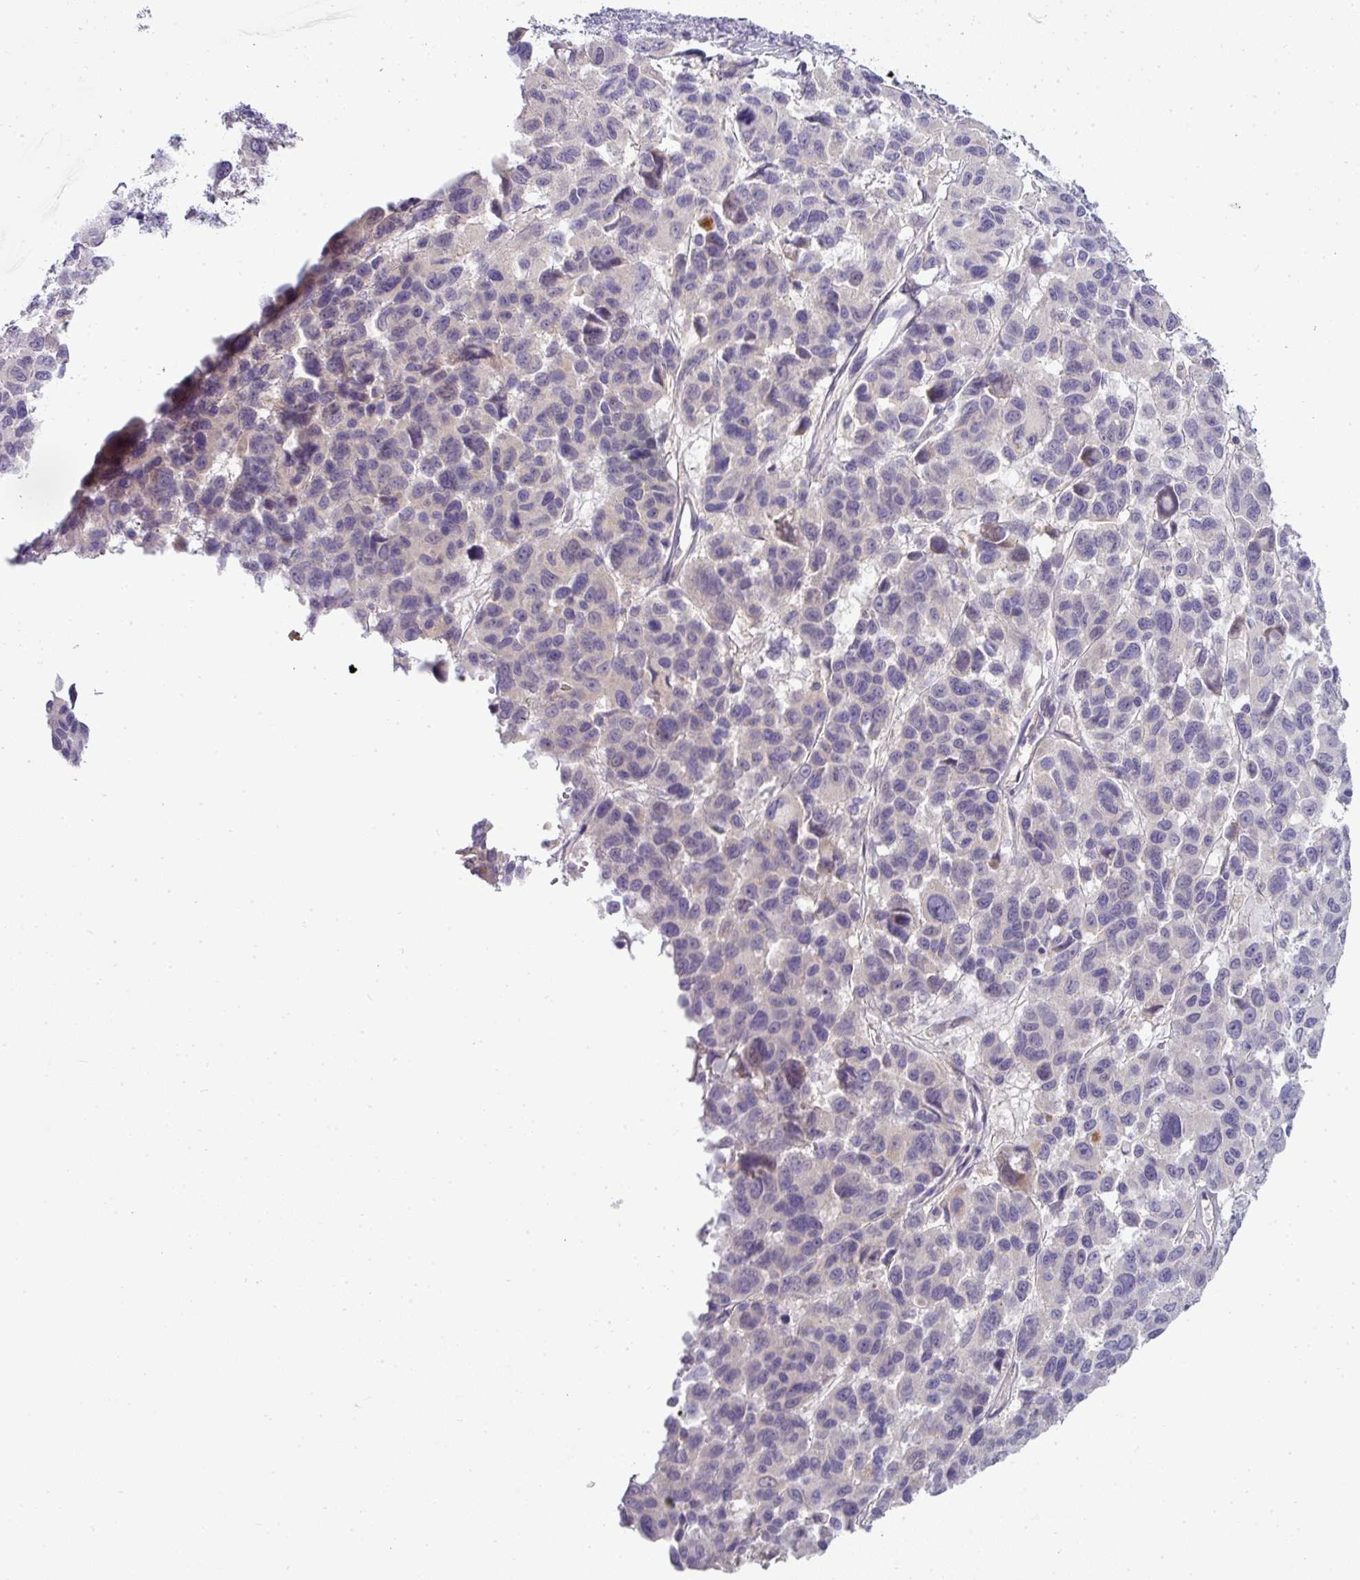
{"staining": {"intensity": "weak", "quantity": "<25%", "location": "cytoplasmic/membranous"}, "tissue": "melanoma", "cell_type": "Tumor cells", "image_type": "cancer", "snomed": [{"axis": "morphology", "description": "Malignant melanoma, NOS"}, {"axis": "topography", "description": "Skin"}], "caption": "High power microscopy photomicrograph of an immunohistochemistry photomicrograph of melanoma, revealing no significant staining in tumor cells. The staining is performed using DAB (3,3'-diaminobenzidine) brown chromogen with nuclei counter-stained in using hematoxylin.", "gene": "ASXL3", "patient": {"sex": "female", "age": 66}}